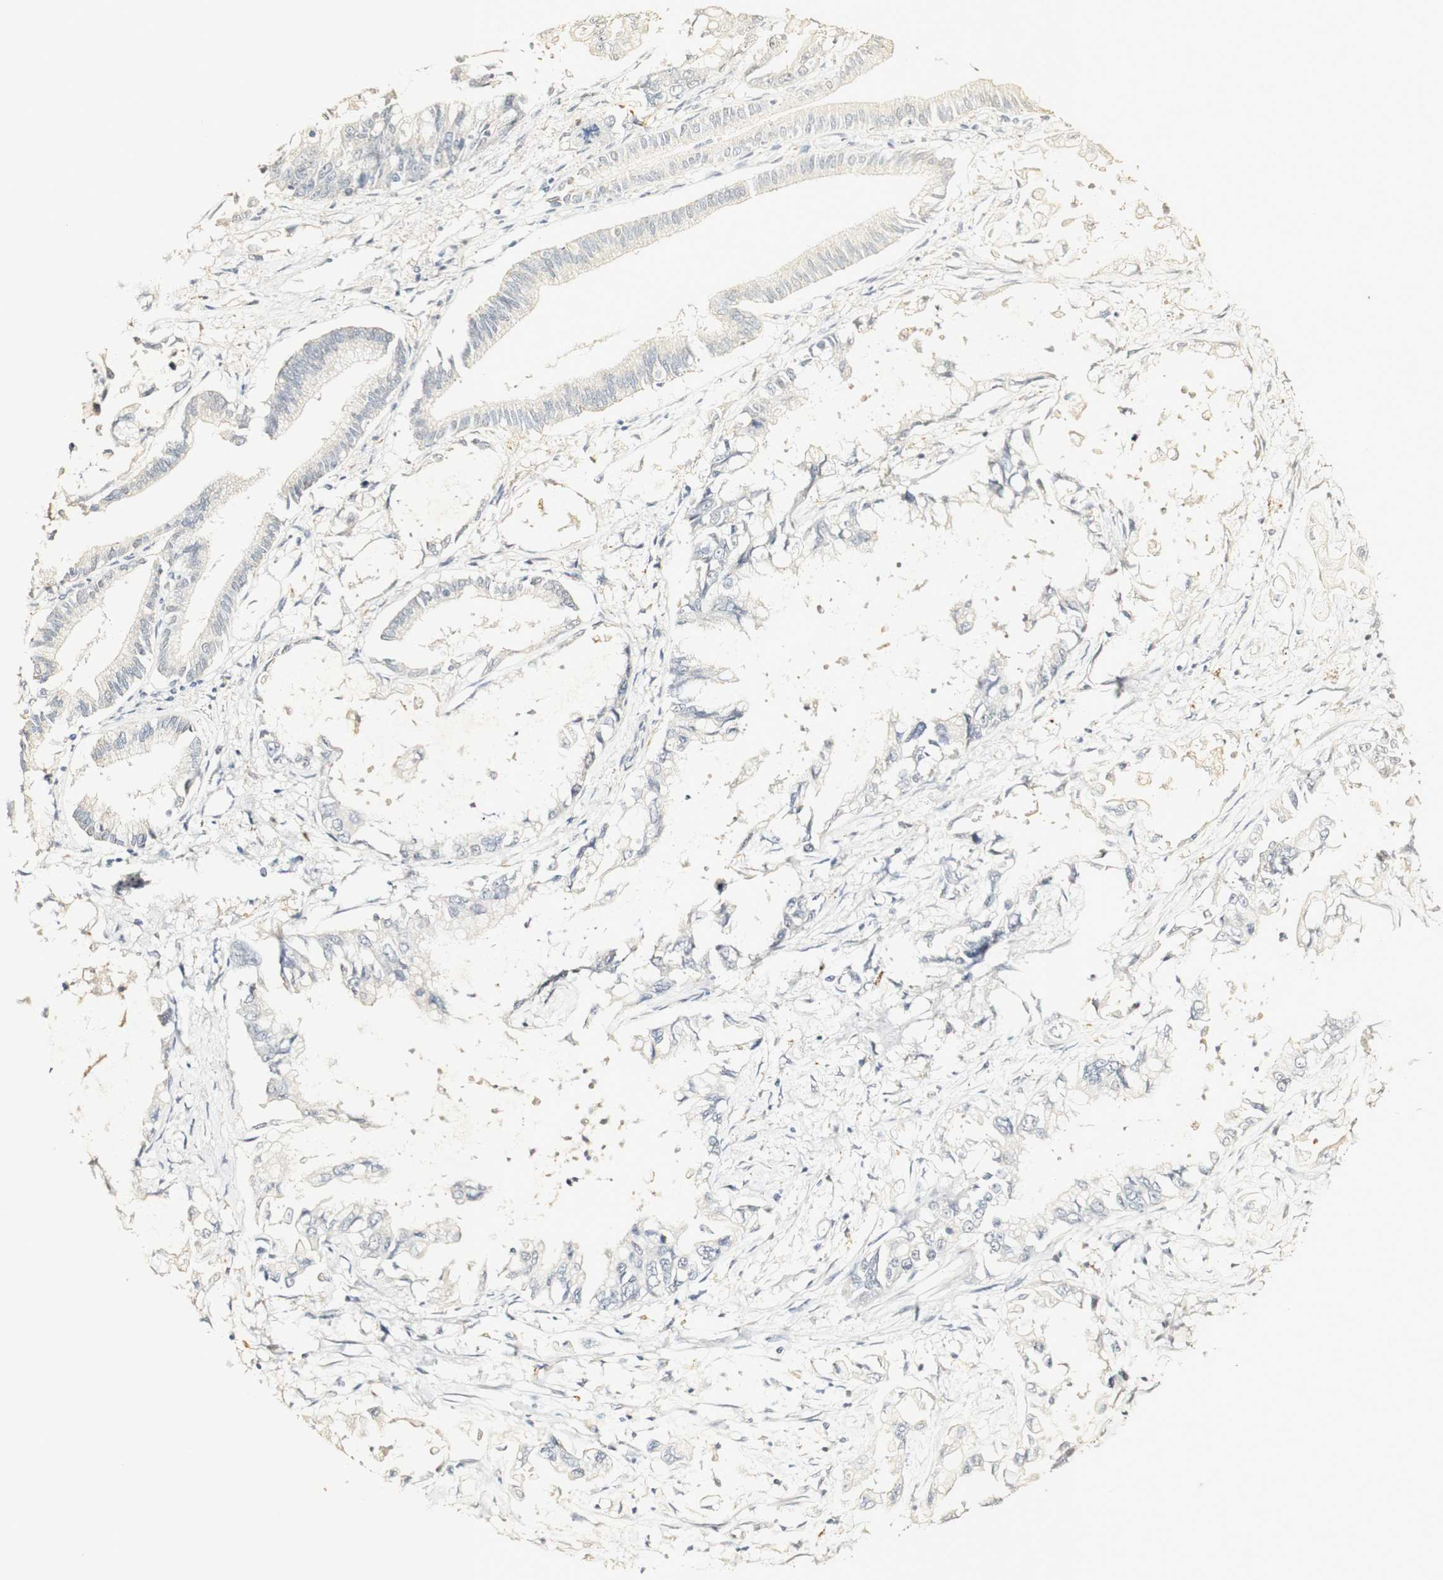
{"staining": {"intensity": "negative", "quantity": "none", "location": "none"}, "tissue": "pancreatic cancer", "cell_type": "Tumor cells", "image_type": "cancer", "snomed": [{"axis": "morphology", "description": "Adenocarcinoma, NOS"}, {"axis": "topography", "description": "Pancreas"}], "caption": "This image is of adenocarcinoma (pancreatic) stained with immunohistochemistry (IHC) to label a protein in brown with the nuclei are counter-stained blue. There is no expression in tumor cells.", "gene": "SYT7", "patient": {"sex": "male", "age": 56}}